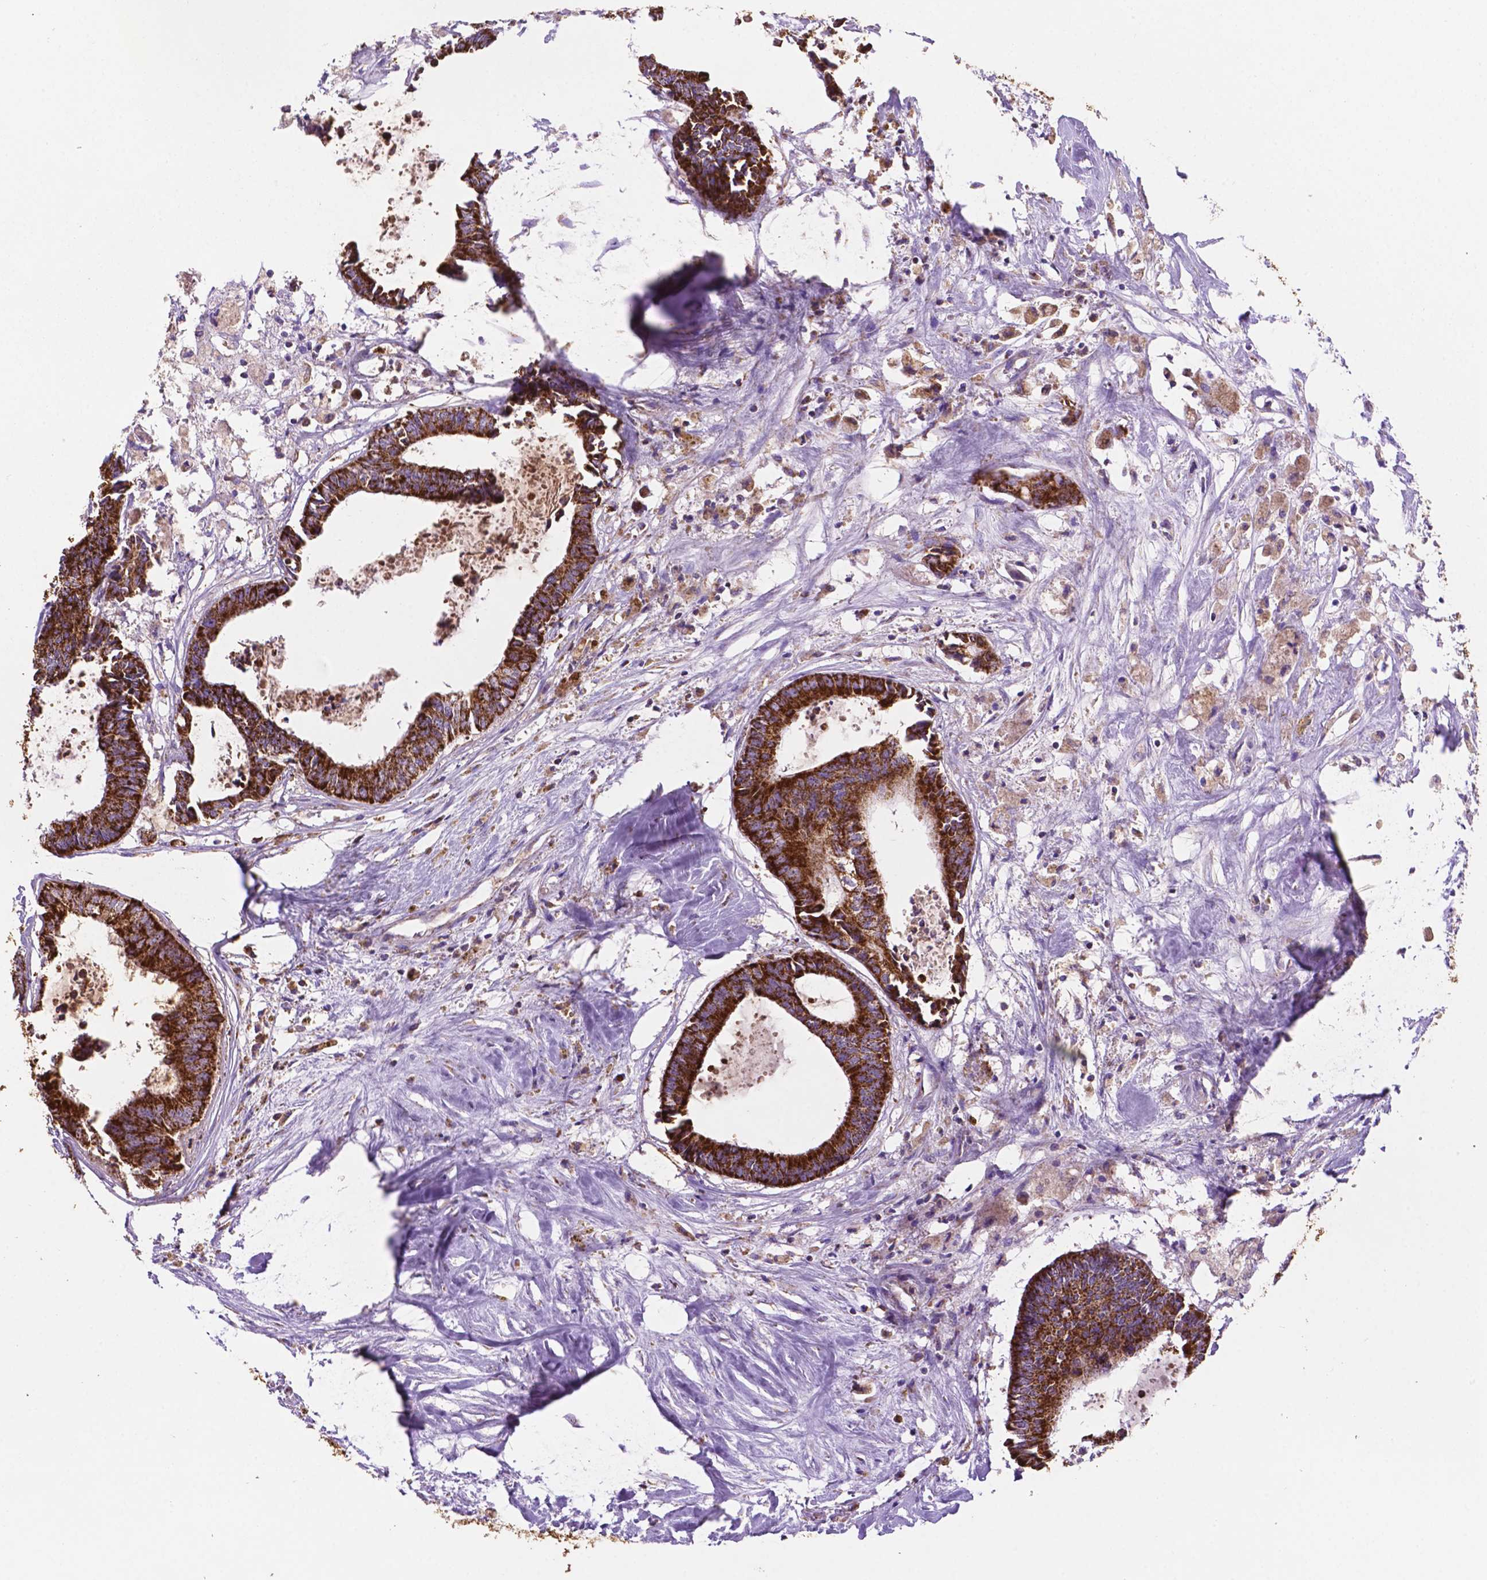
{"staining": {"intensity": "strong", "quantity": ">75%", "location": "cytoplasmic/membranous"}, "tissue": "colorectal cancer", "cell_type": "Tumor cells", "image_type": "cancer", "snomed": [{"axis": "morphology", "description": "Adenocarcinoma, NOS"}, {"axis": "topography", "description": "Colon"}, {"axis": "topography", "description": "Rectum"}], "caption": "A high amount of strong cytoplasmic/membranous positivity is identified in approximately >75% of tumor cells in colorectal adenocarcinoma tissue. (brown staining indicates protein expression, while blue staining denotes nuclei).", "gene": "HSPD1", "patient": {"sex": "male", "age": 57}}